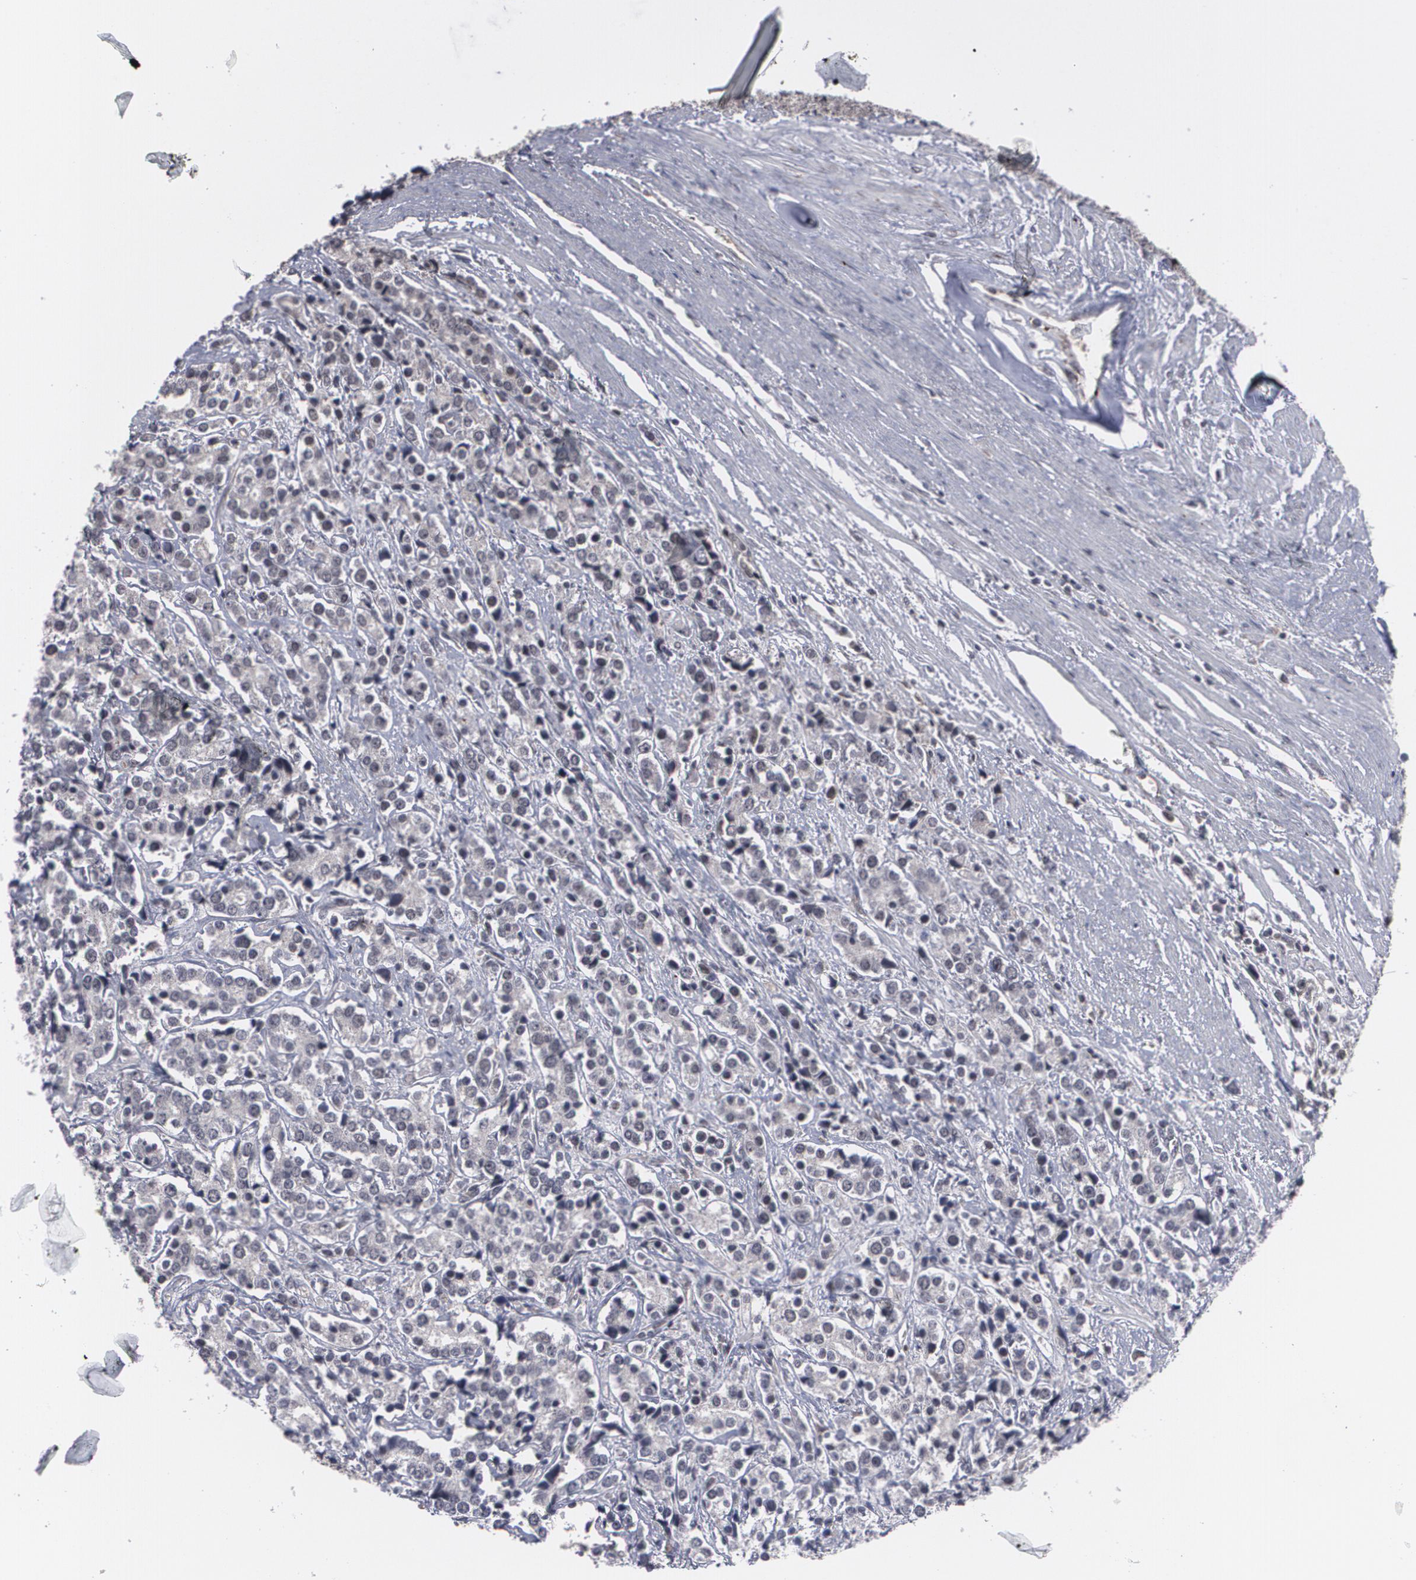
{"staining": {"intensity": "moderate", "quantity": ">75%", "location": "nuclear"}, "tissue": "prostate cancer", "cell_type": "Tumor cells", "image_type": "cancer", "snomed": [{"axis": "morphology", "description": "Adenocarcinoma, High grade"}, {"axis": "topography", "description": "Prostate"}], "caption": "Prostate cancer (high-grade adenocarcinoma) stained with a protein marker demonstrates moderate staining in tumor cells.", "gene": "INTS6", "patient": {"sex": "male", "age": 71}}